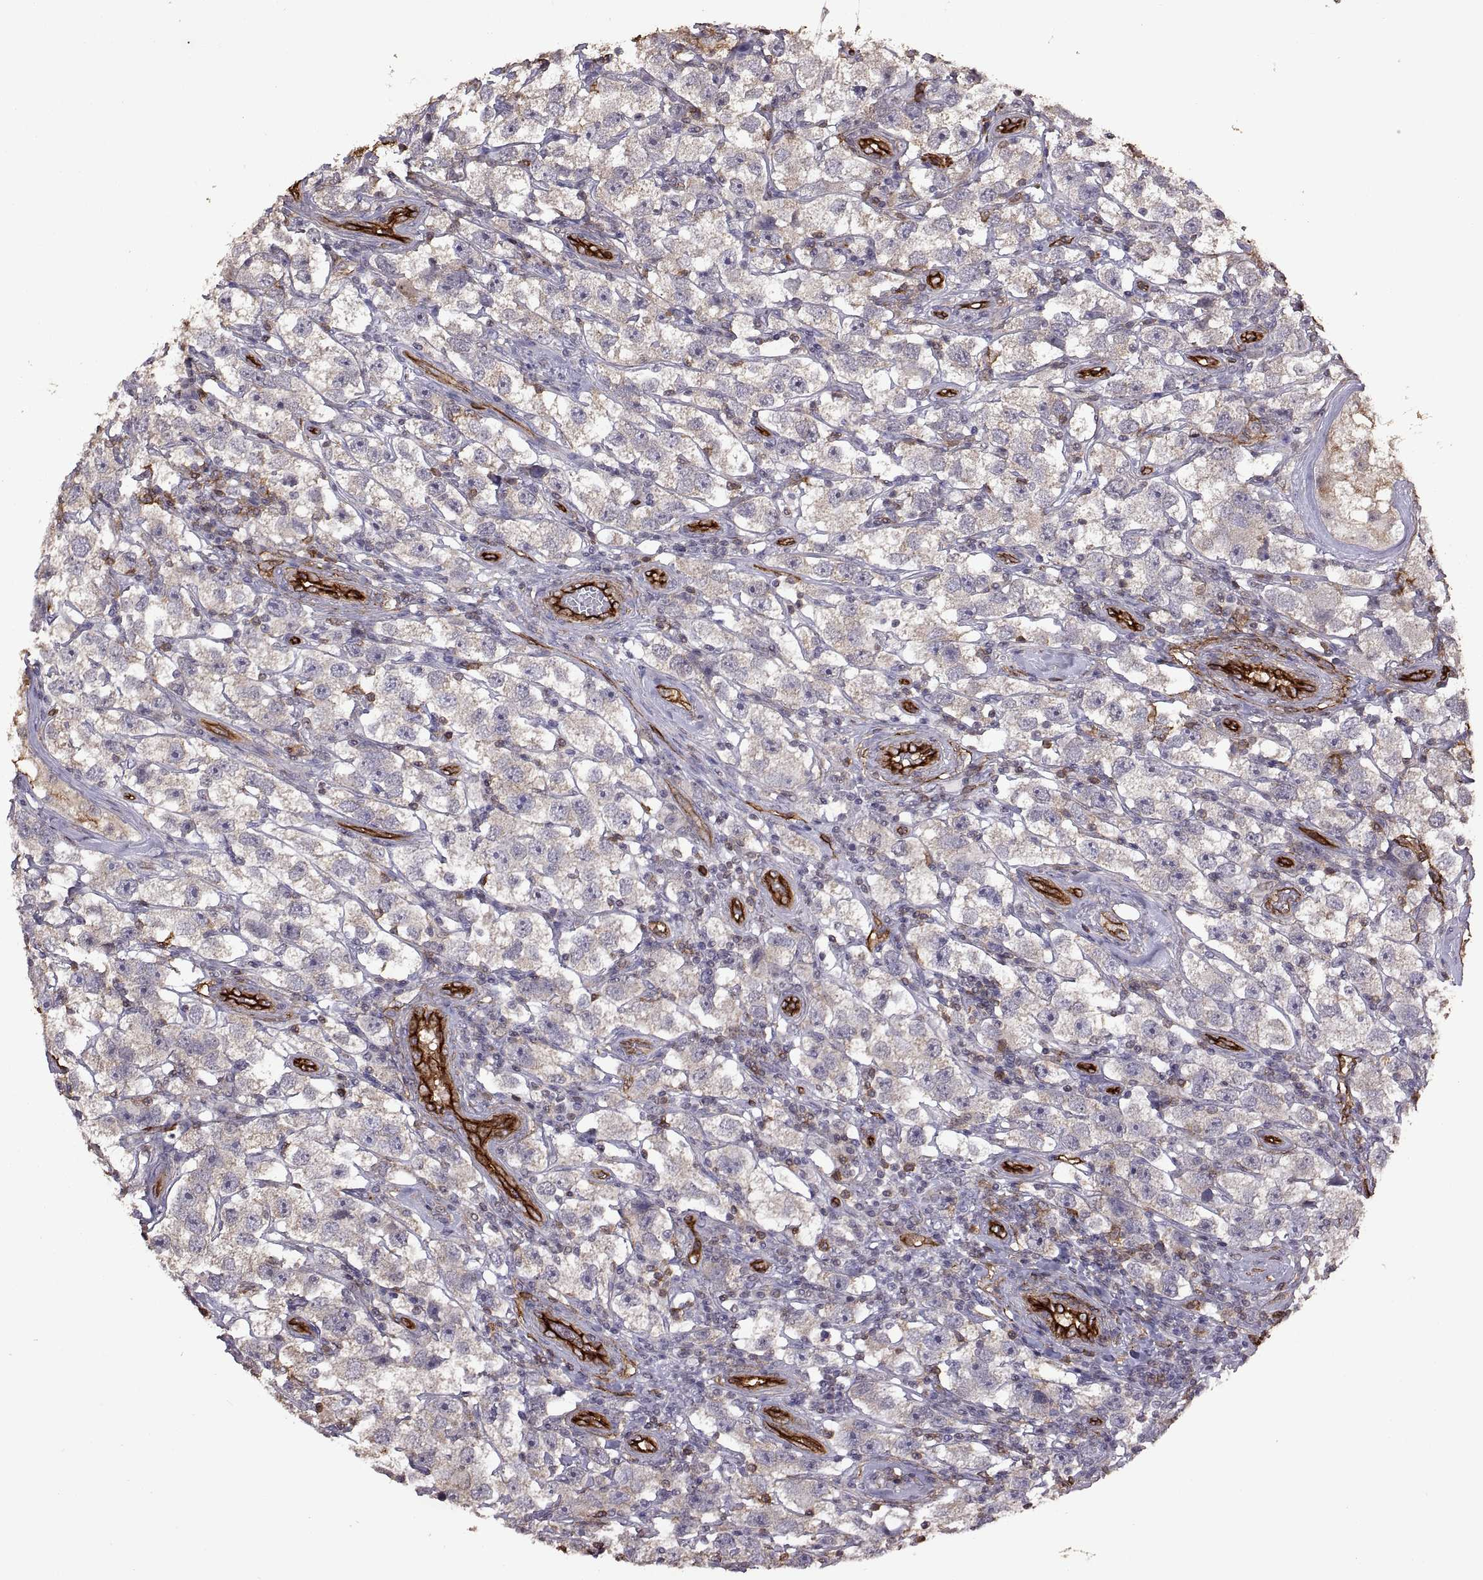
{"staining": {"intensity": "negative", "quantity": "none", "location": "none"}, "tissue": "testis cancer", "cell_type": "Tumor cells", "image_type": "cancer", "snomed": [{"axis": "morphology", "description": "Seminoma, NOS"}, {"axis": "topography", "description": "Testis"}], "caption": "A photomicrograph of human seminoma (testis) is negative for staining in tumor cells. (IHC, brightfield microscopy, high magnification).", "gene": "S100A10", "patient": {"sex": "male", "age": 26}}